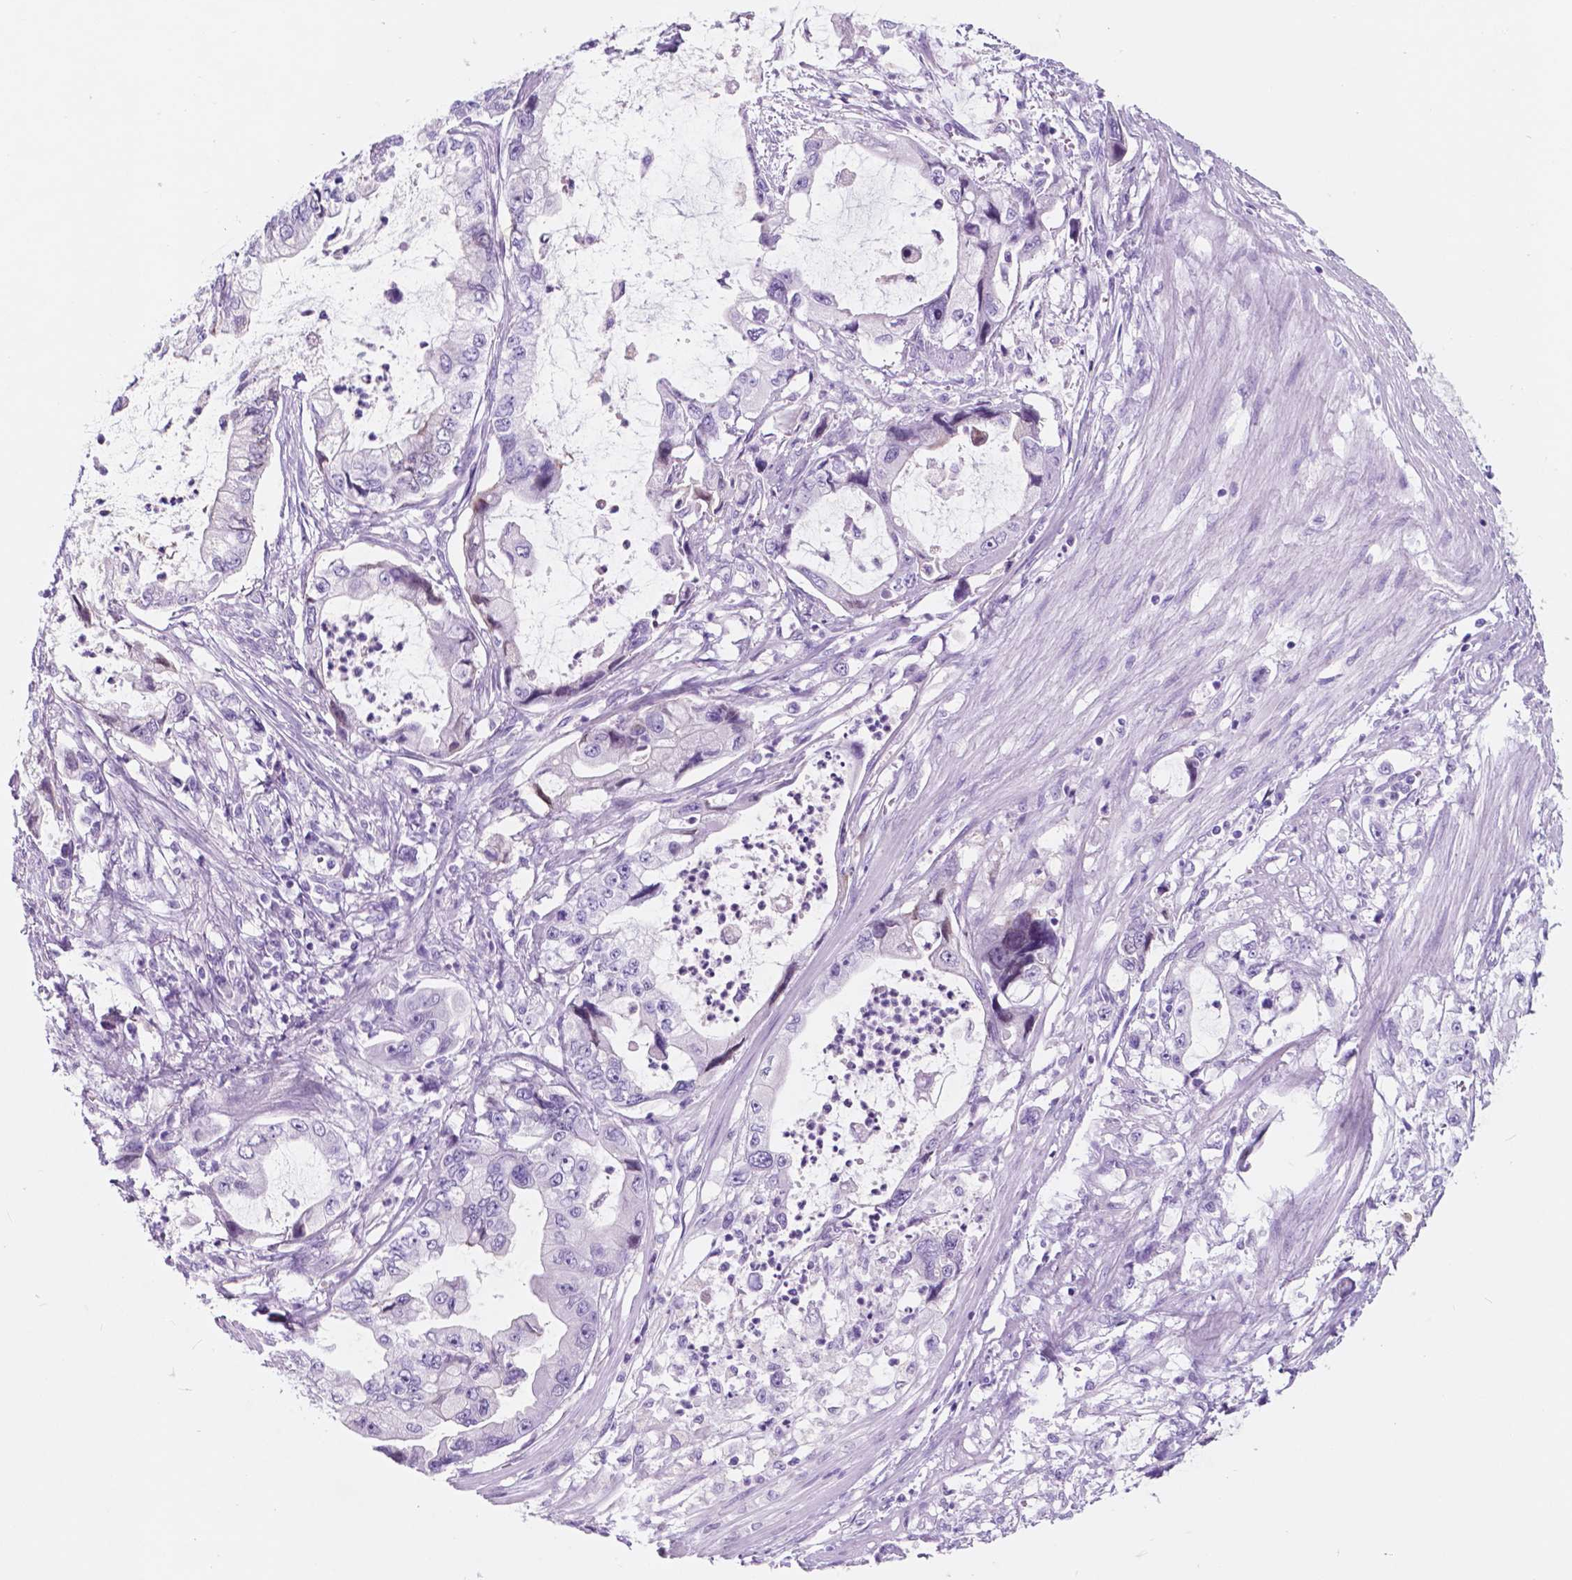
{"staining": {"intensity": "negative", "quantity": "none", "location": "none"}, "tissue": "stomach cancer", "cell_type": "Tumor cells", "image_type": "cancer", "snomed": [{"axis": "morphology", "description": "Adenocarcinoma, NOS"}, {"axis": "topography", "description": "Pancreas"}, {"axis": "topography", "description": "Stomach, upper"}, {"axis": "topography", "description": "Stomach"}], "caption": "Immunohistochemical staining of stomach cancer demonstrates no significant positivity in tumor cells.", "gene": "CUZD1", "patient": {"sex": "male", "age": 77}}